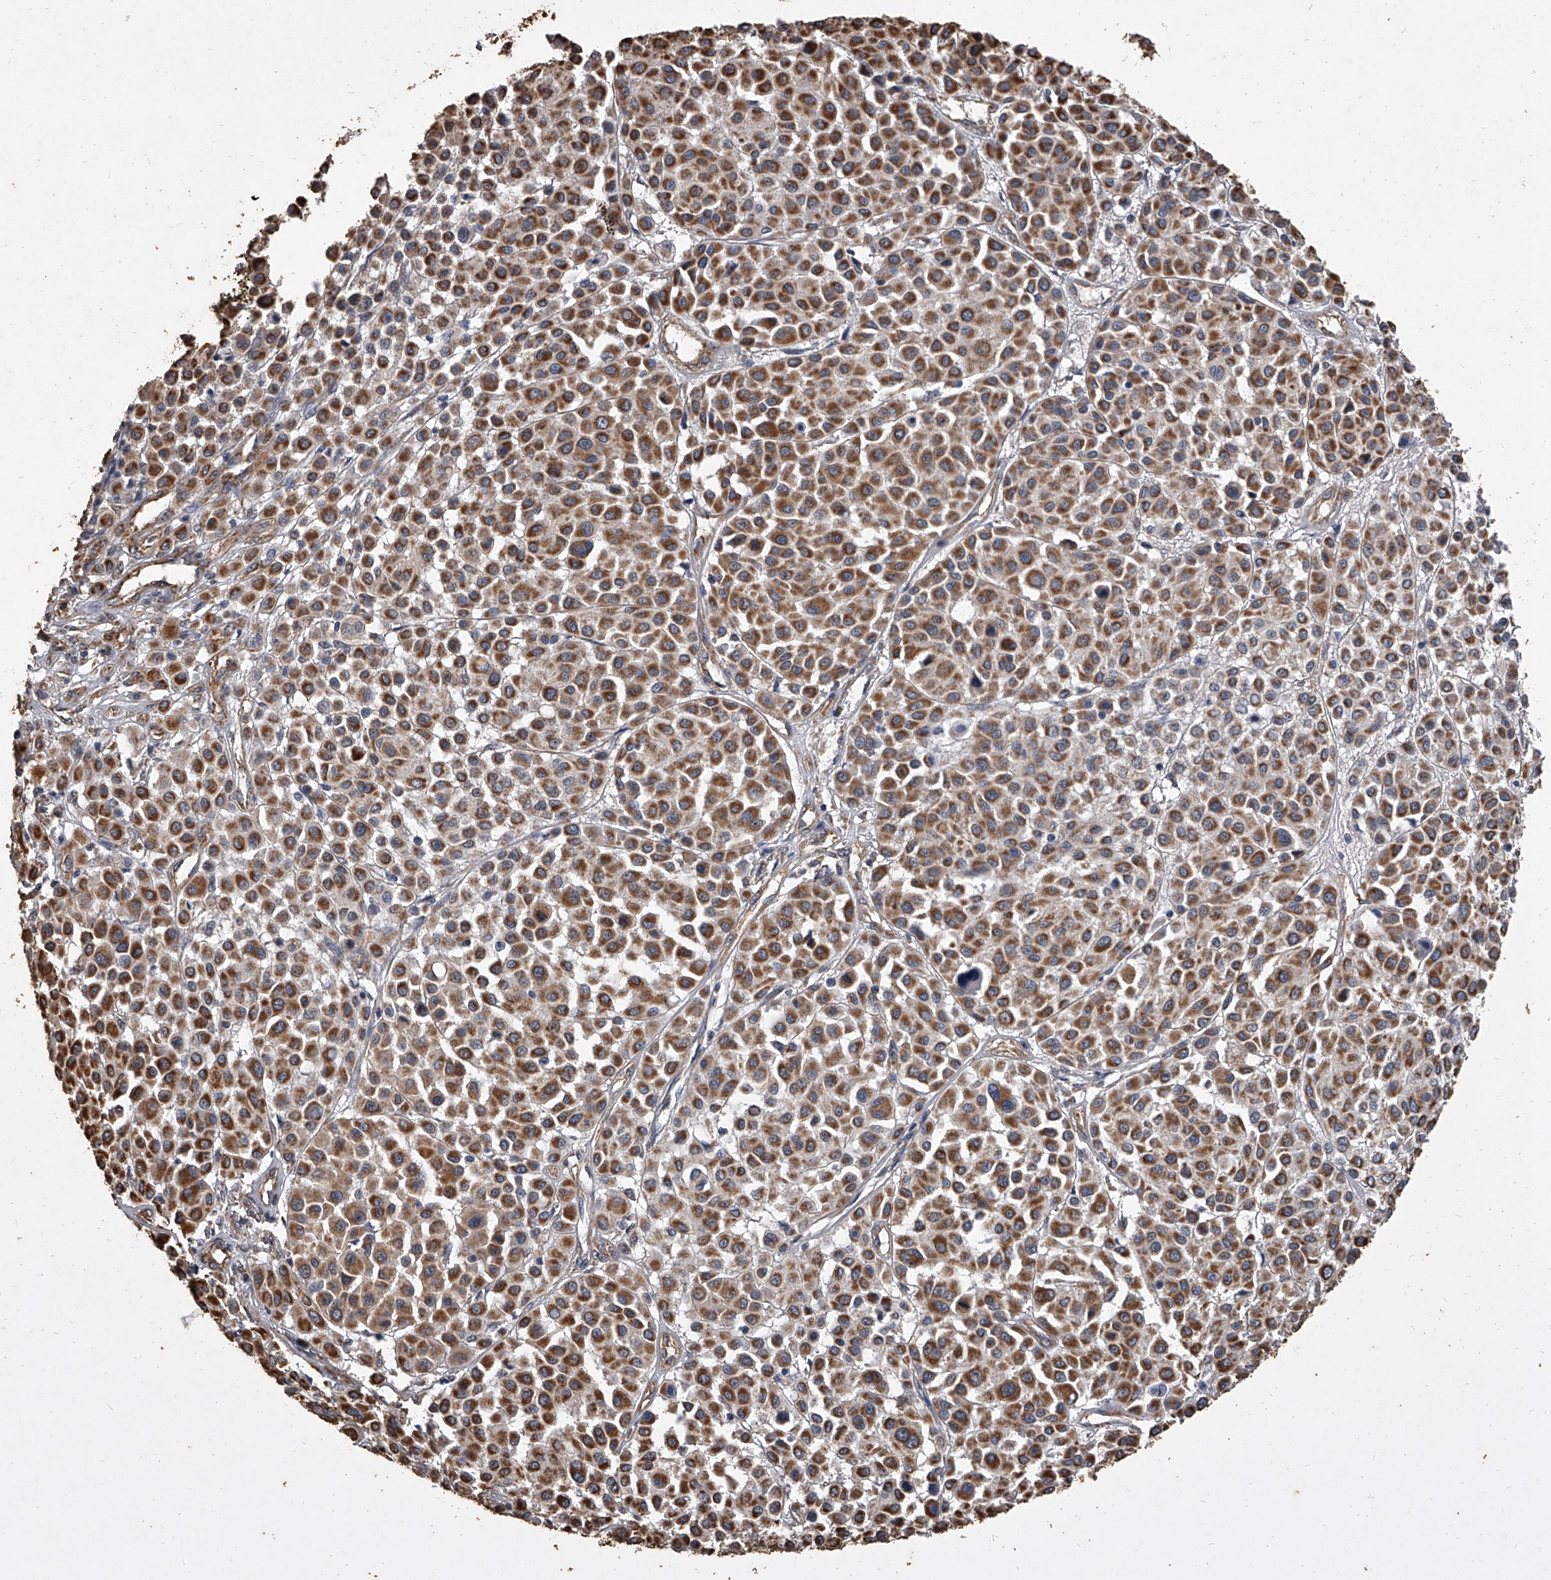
{"staining": {"intensity": "strong", "quantity": ">75%", "location": "cytoplasmic/membranous"}, "tissue": "melanoma", "cell_type": "Tumor cells", "image_type": "cancer", "snomed": [{"axis": "morphology", "description": "Malignant melanoma, Metastatic site"}, {"axis": "topography", "description": "Soft tissue"}], "caption": "Melanoma stained with a protein marker exhibits strong staining in tumor cells.", "gene": "MRPL28", "patient": {"sex": "male", "age": 41}}